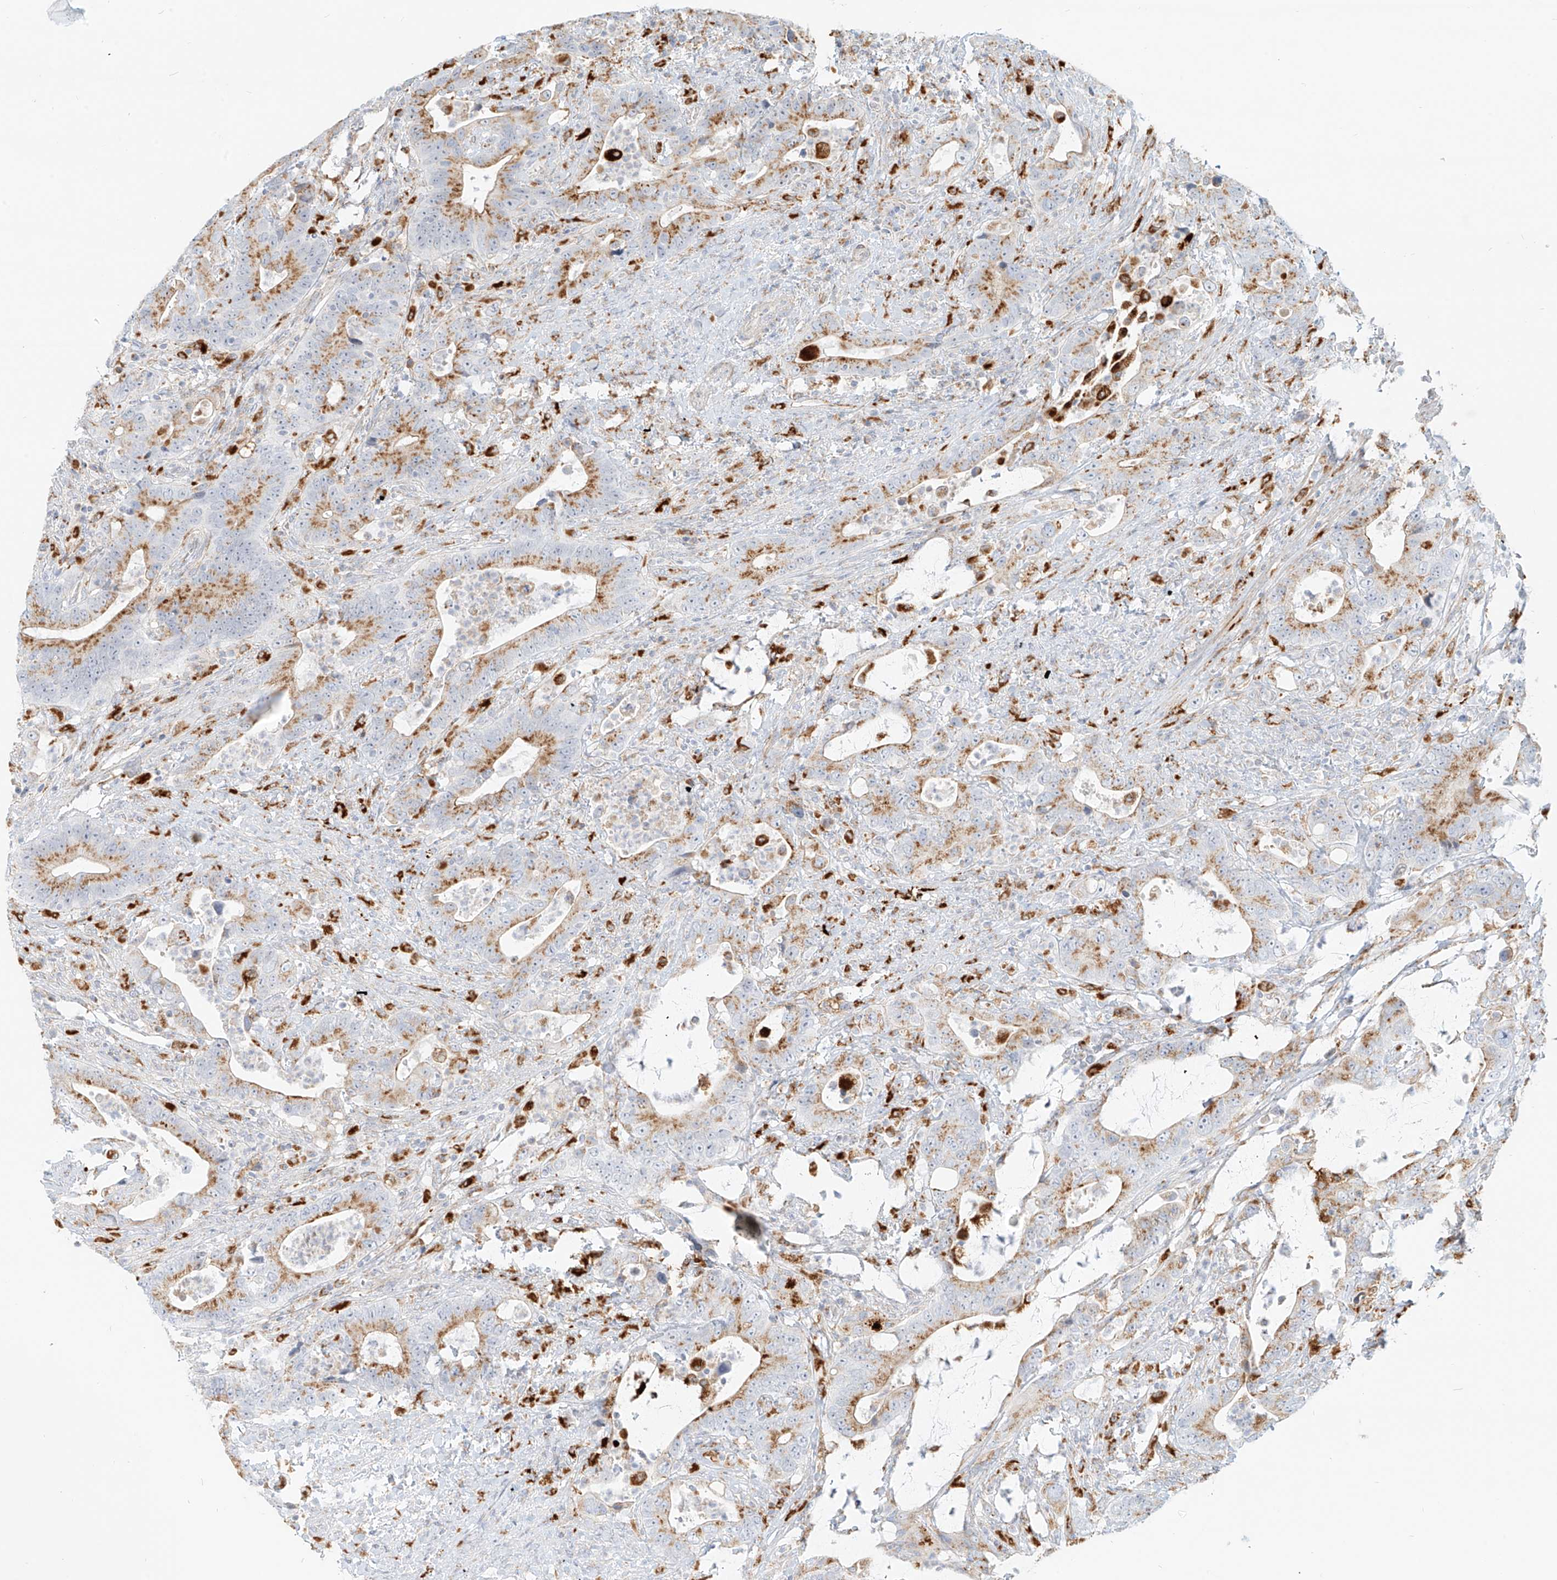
{"staining": {"intensity": "moderate", "quantity": ">75%", "location": "cytoplasmic/membranous"}, "tissue": "colorectal cancer", "cell_type": "Tumor cells", "image_type": "cancer", "snomed": [{"axis": "morphology", "description": "Adenocarcinoma, NOS"}, {"axis": "topography", "description": "Colon"}], "caption": "Human colorectal adenocarcinoma stained for a protein (brown) displays moderate cytoplasmic/membranous positive positivity in approximately >75% of tumor cells.", "gene": "SLC35F6", "patient": {"sex": "female", "age": 75}}